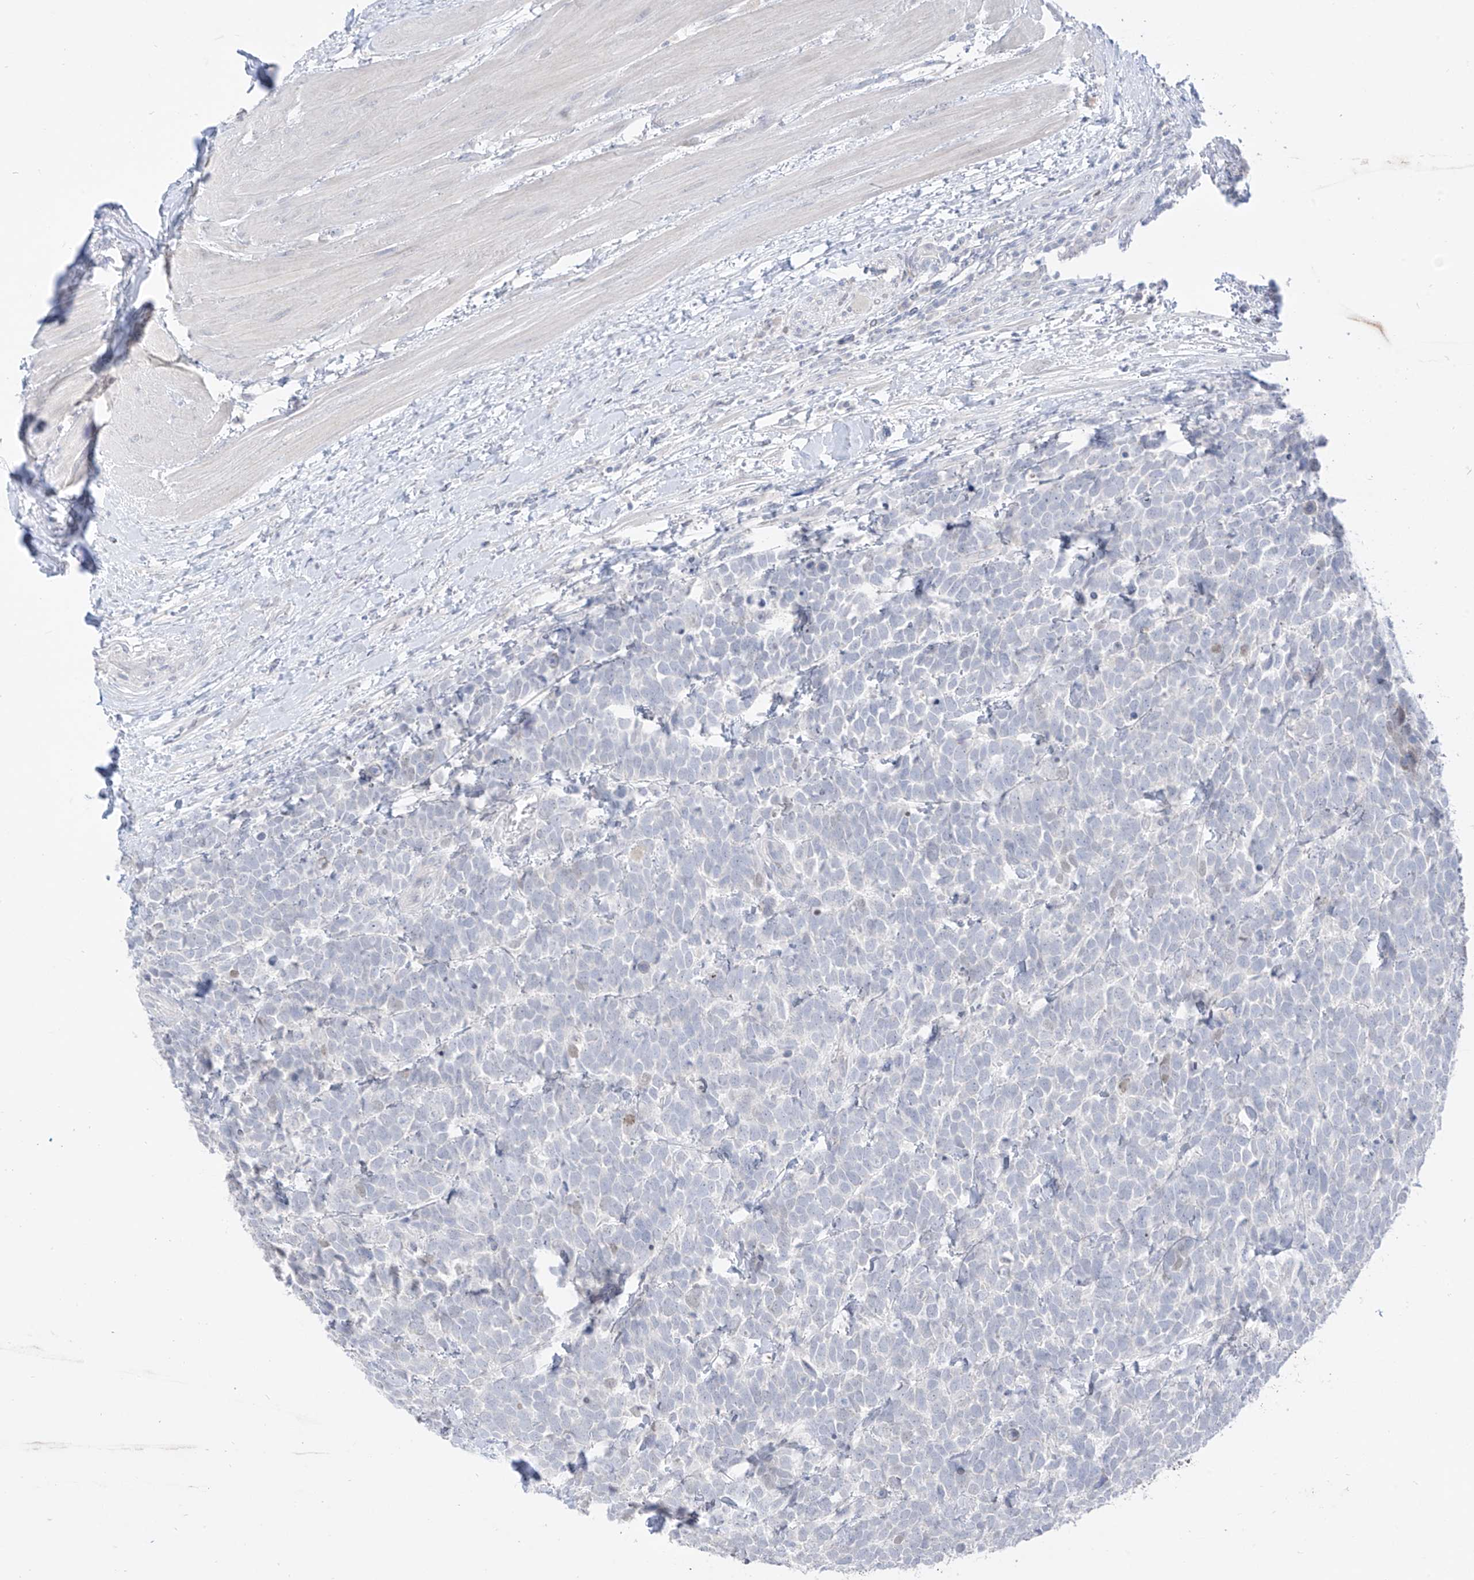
{"staining": {"intensity": "negative", "quantity": "none", "location": "none"}, "tissue": "urothelial cancer", "cell_type": "Tumor cells", "image_type": "cancer", "snomed": [{"axis": "morphology", "description": "Urothelial carcinoma, High grade"}, {"axis": "topography", "description": "Urinary bladder"}], "caption": "This is an IHC image of human urothelial cancer. There is no expression in tumor cells.", "gene": "BARX2", "patient": {"sex": "female", "age": 82}}